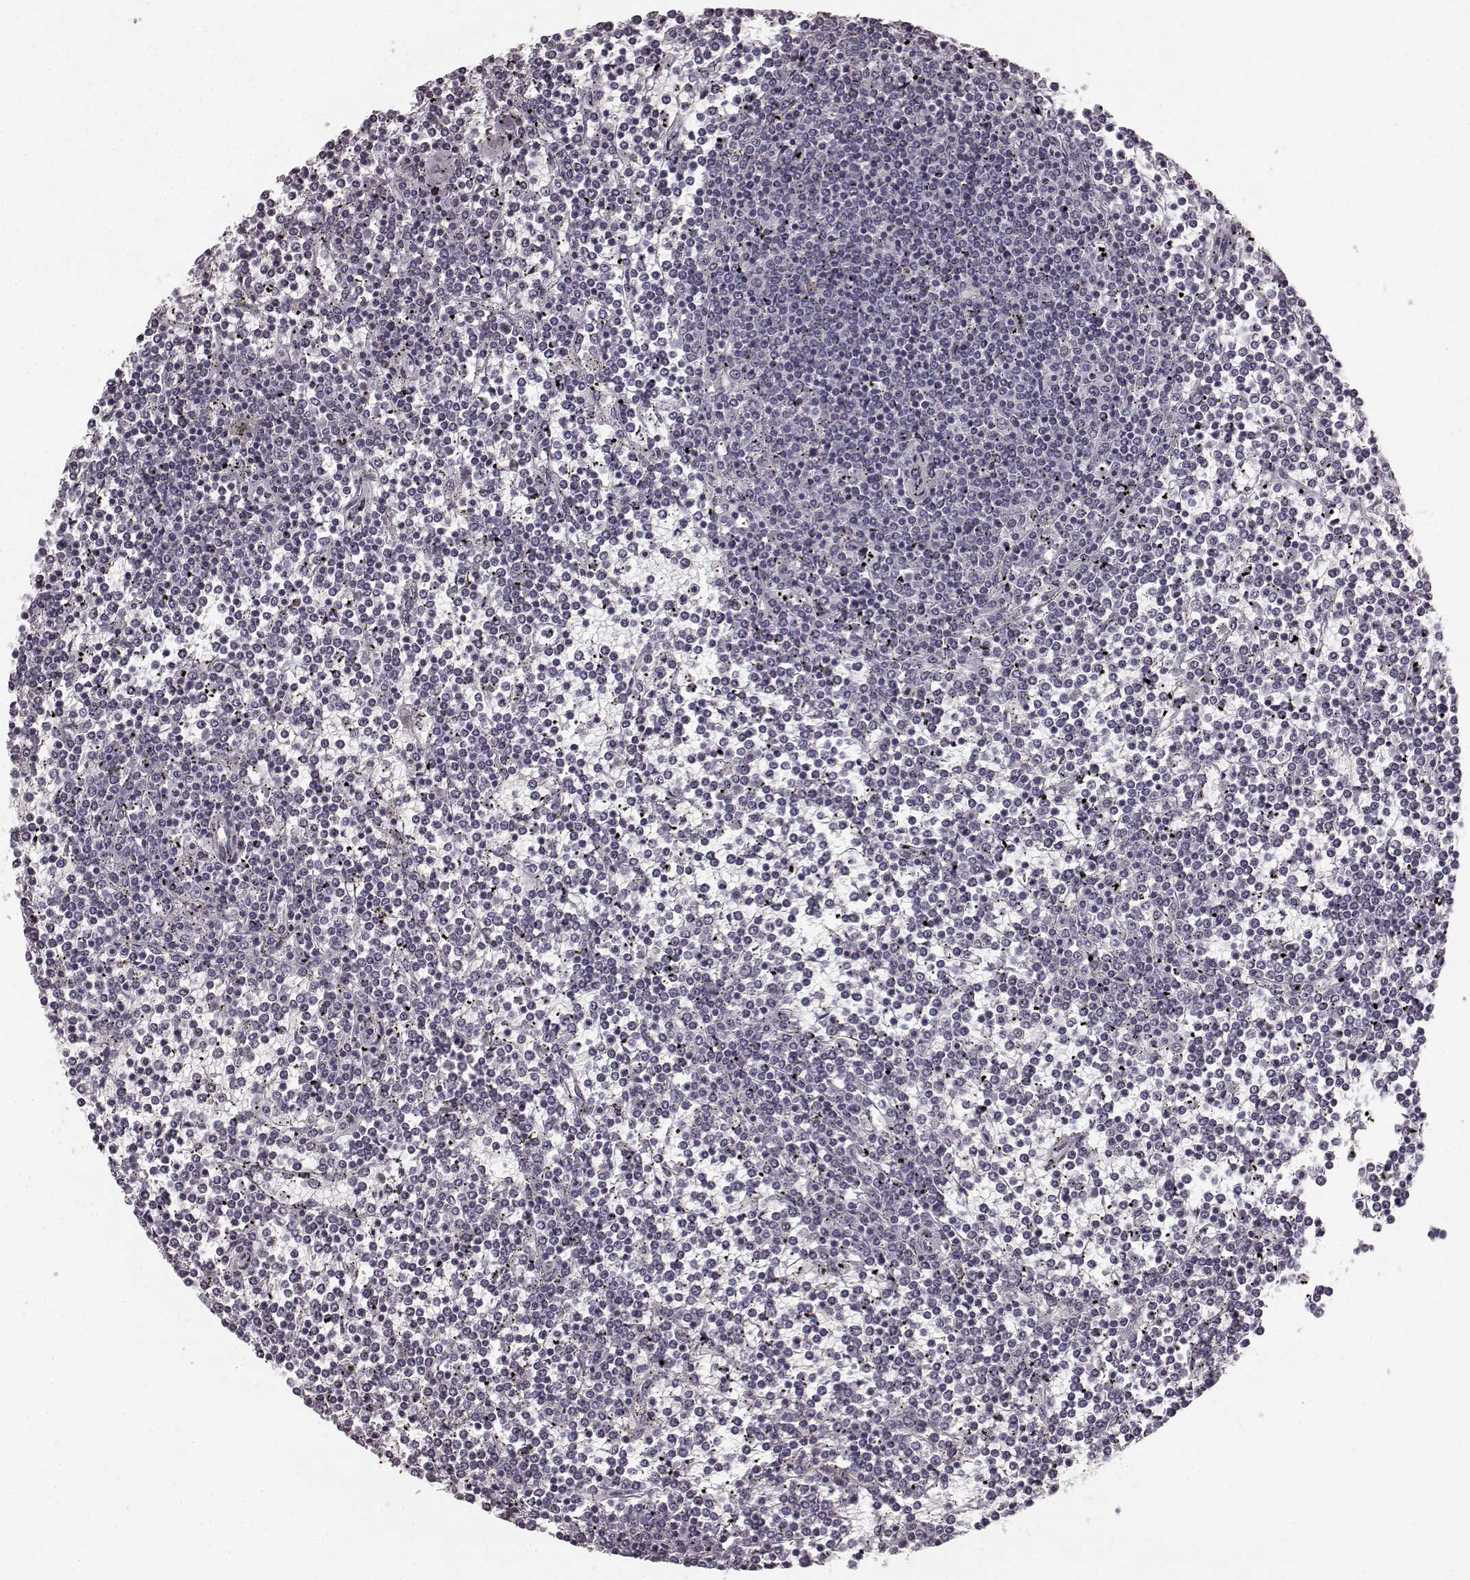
{"staining": {"intensity": "negative", "quantity": "none", "location": "none"}, "tissue": "lymphoma", "cell_type": "Tumor cells", "image_type": "cancer", "snomed": [{"axis": "morphology", "description": "Malignant lymphoma, non-Hodgkin's type, Low grade"}, {"axis": "topography", "description": "Spleen"}], "caption": "Immunohistochemistry (IHC) micrograph of neoplastic tissue: lymphoma stained with DAB exhibits no significant protein expression in tumor cells. (Brightfield microscopy of DAB (3,3'-diaminobenzidine) IHC at high magnification).", "gene": "TMPRSS15", "patient": {"sex": "female", "age": 19}}